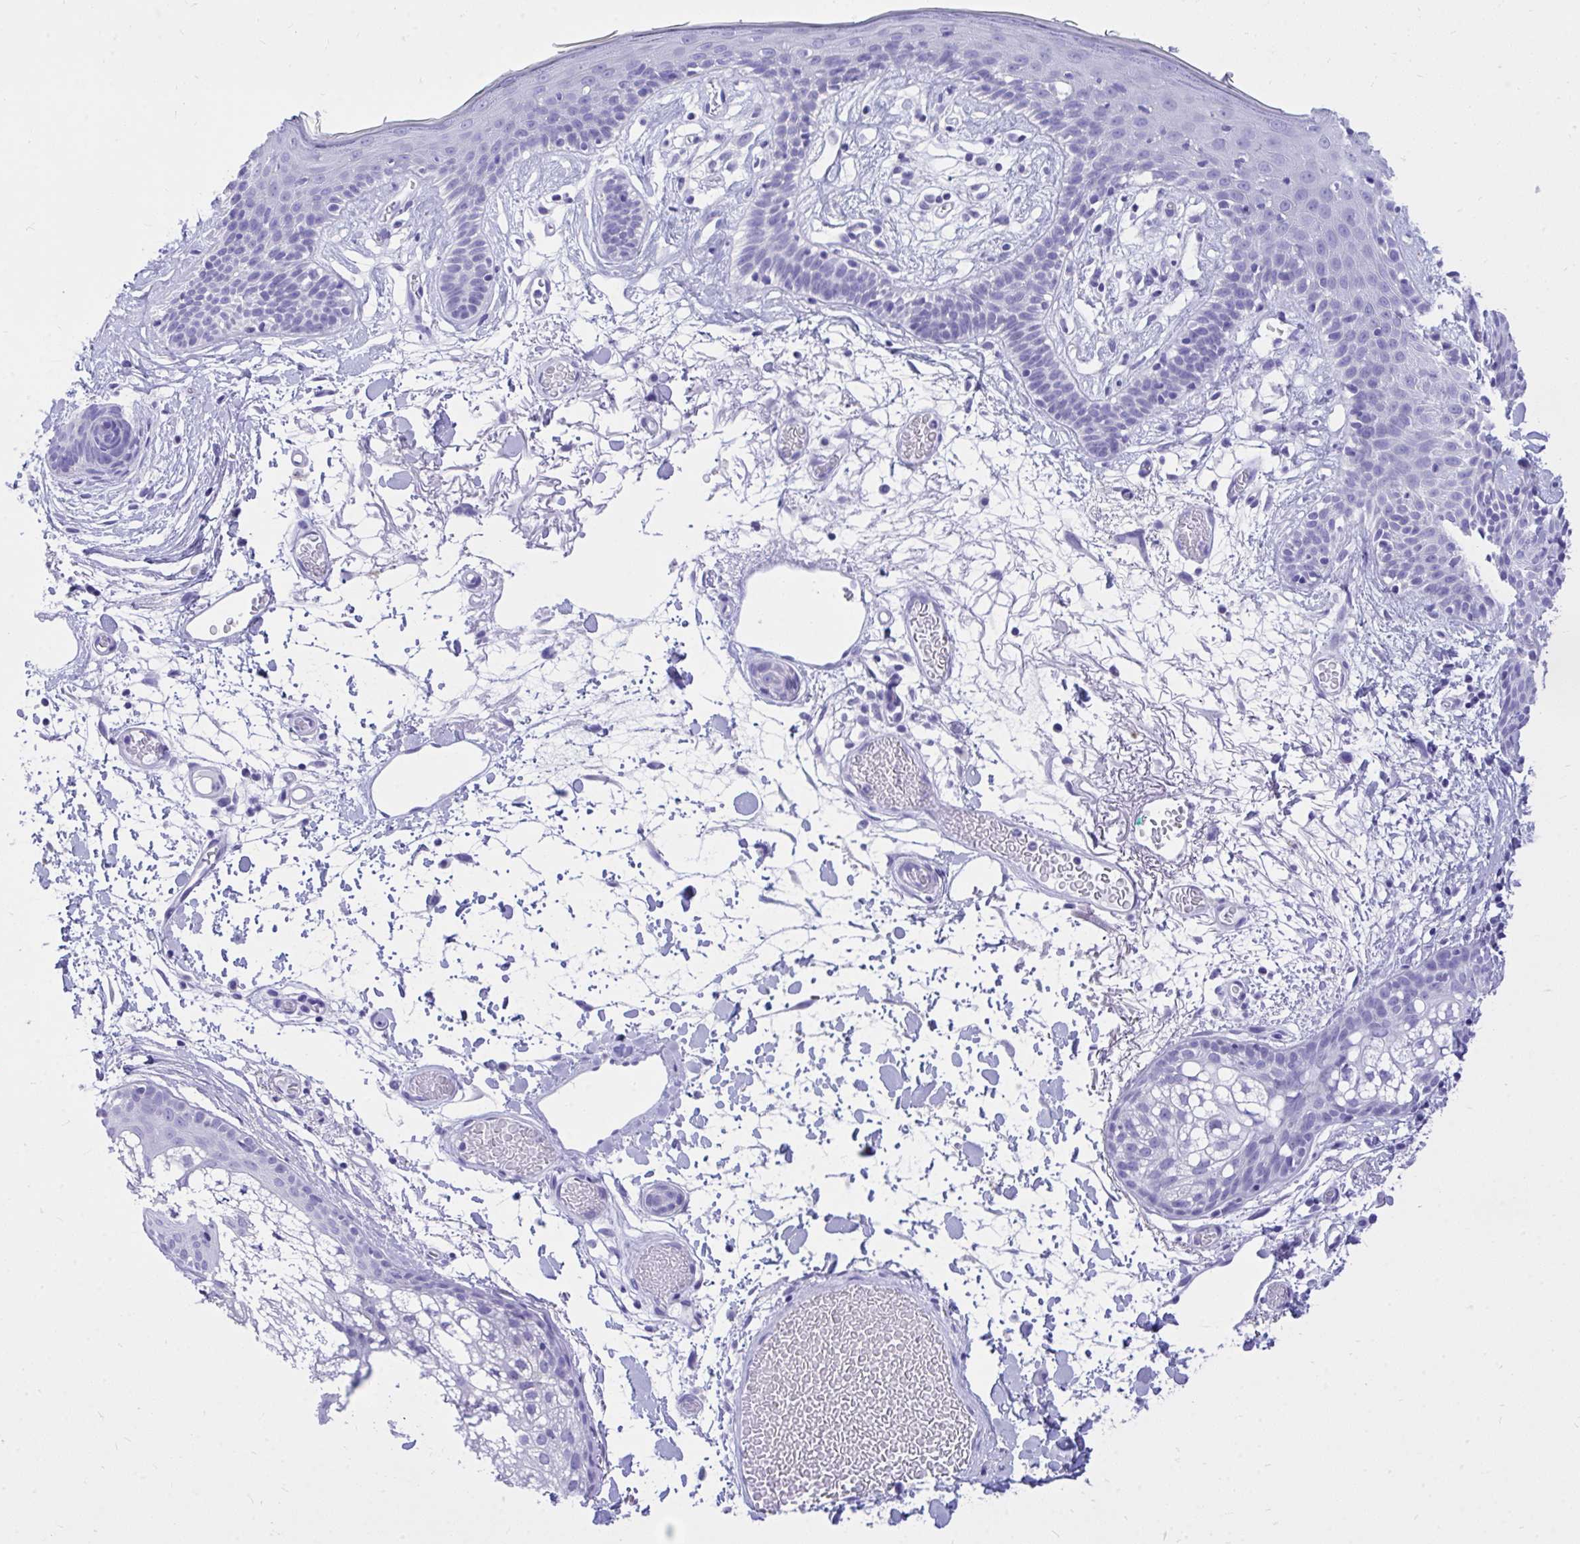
{"staining": {"intensity": "negative", "quantity": "none", "location": "none"}, "tissue": "skin", "cell_type": "Fibroblasts", "image_type": "normal", "snomed": [{"axis": "morphology", "description": "Normal tissue, NOS"}, {"axis": "topography", "description": "Skin"}], "caption": "Immunohistochemical staining of unremarkable skin exhibits no significant expression in fibroblasts. (Brightfield microscopy of DAB (3,3'-diaminobenzidine) immunohistochemistry (IHC) at high magnification).", "gene": "MON1A", "patient": {"sex": "male", "age": 79}}